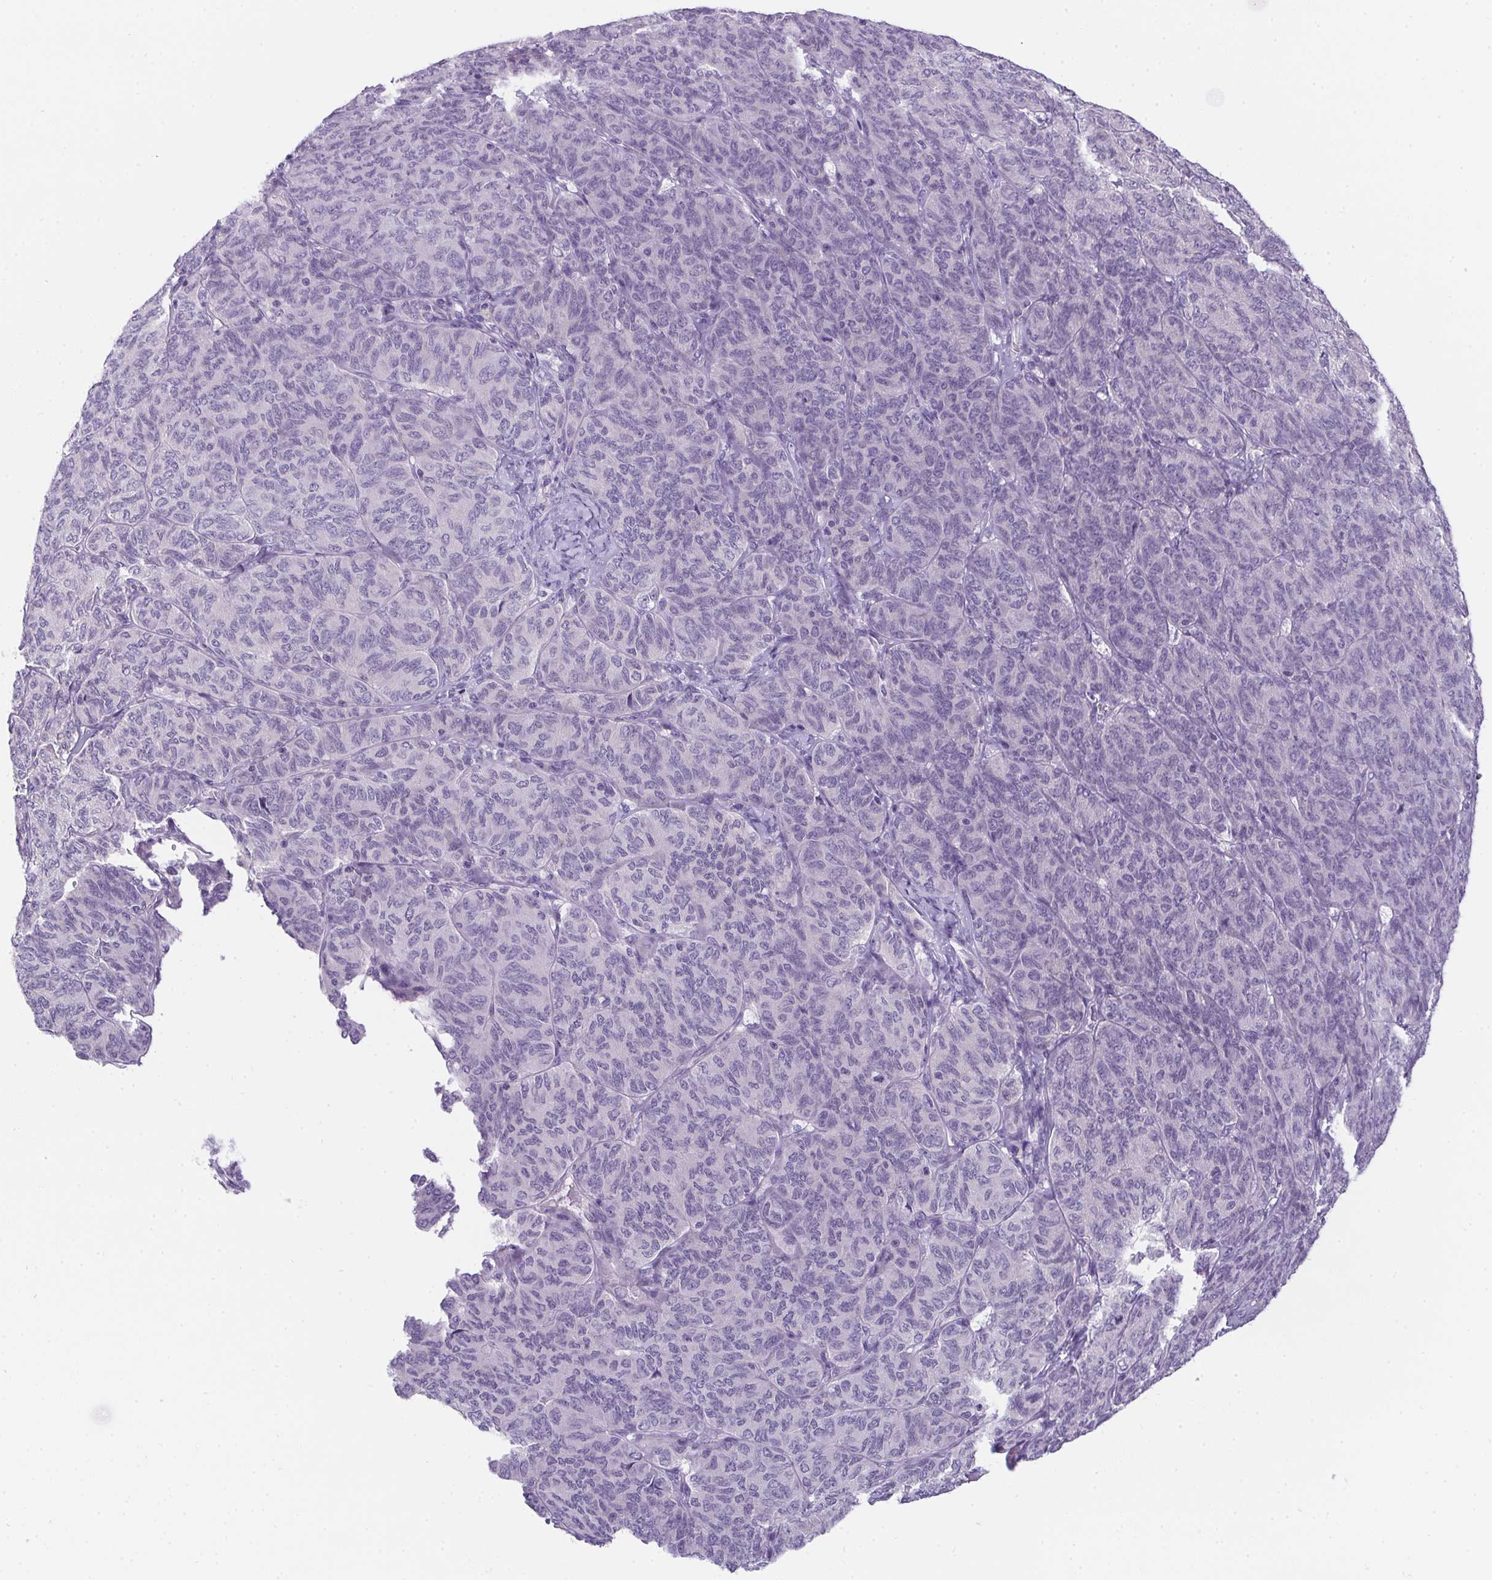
{"staining": {"intensity": "negative", "quantity": "none", "location": "none"}, "tissue": "ovarian cancer", "cell_type": "Tumor cells", "image_type": "cancer", "snomed": [{"axis": "morphology", "description": "Carcinoma, endometroid"}, {"axis": "topography", "description": "Ovary"}], "caption": "Immunohistochemistry (IHC) photomicrograph of neoplastic tissue: ovarian cancer stained with DAB (3,3'-diaminobenzidine) exhibits no significant protein staining in tumor cells.", "gene": "PRKAA1", "patient": {"sex": "female", "age": 80}}